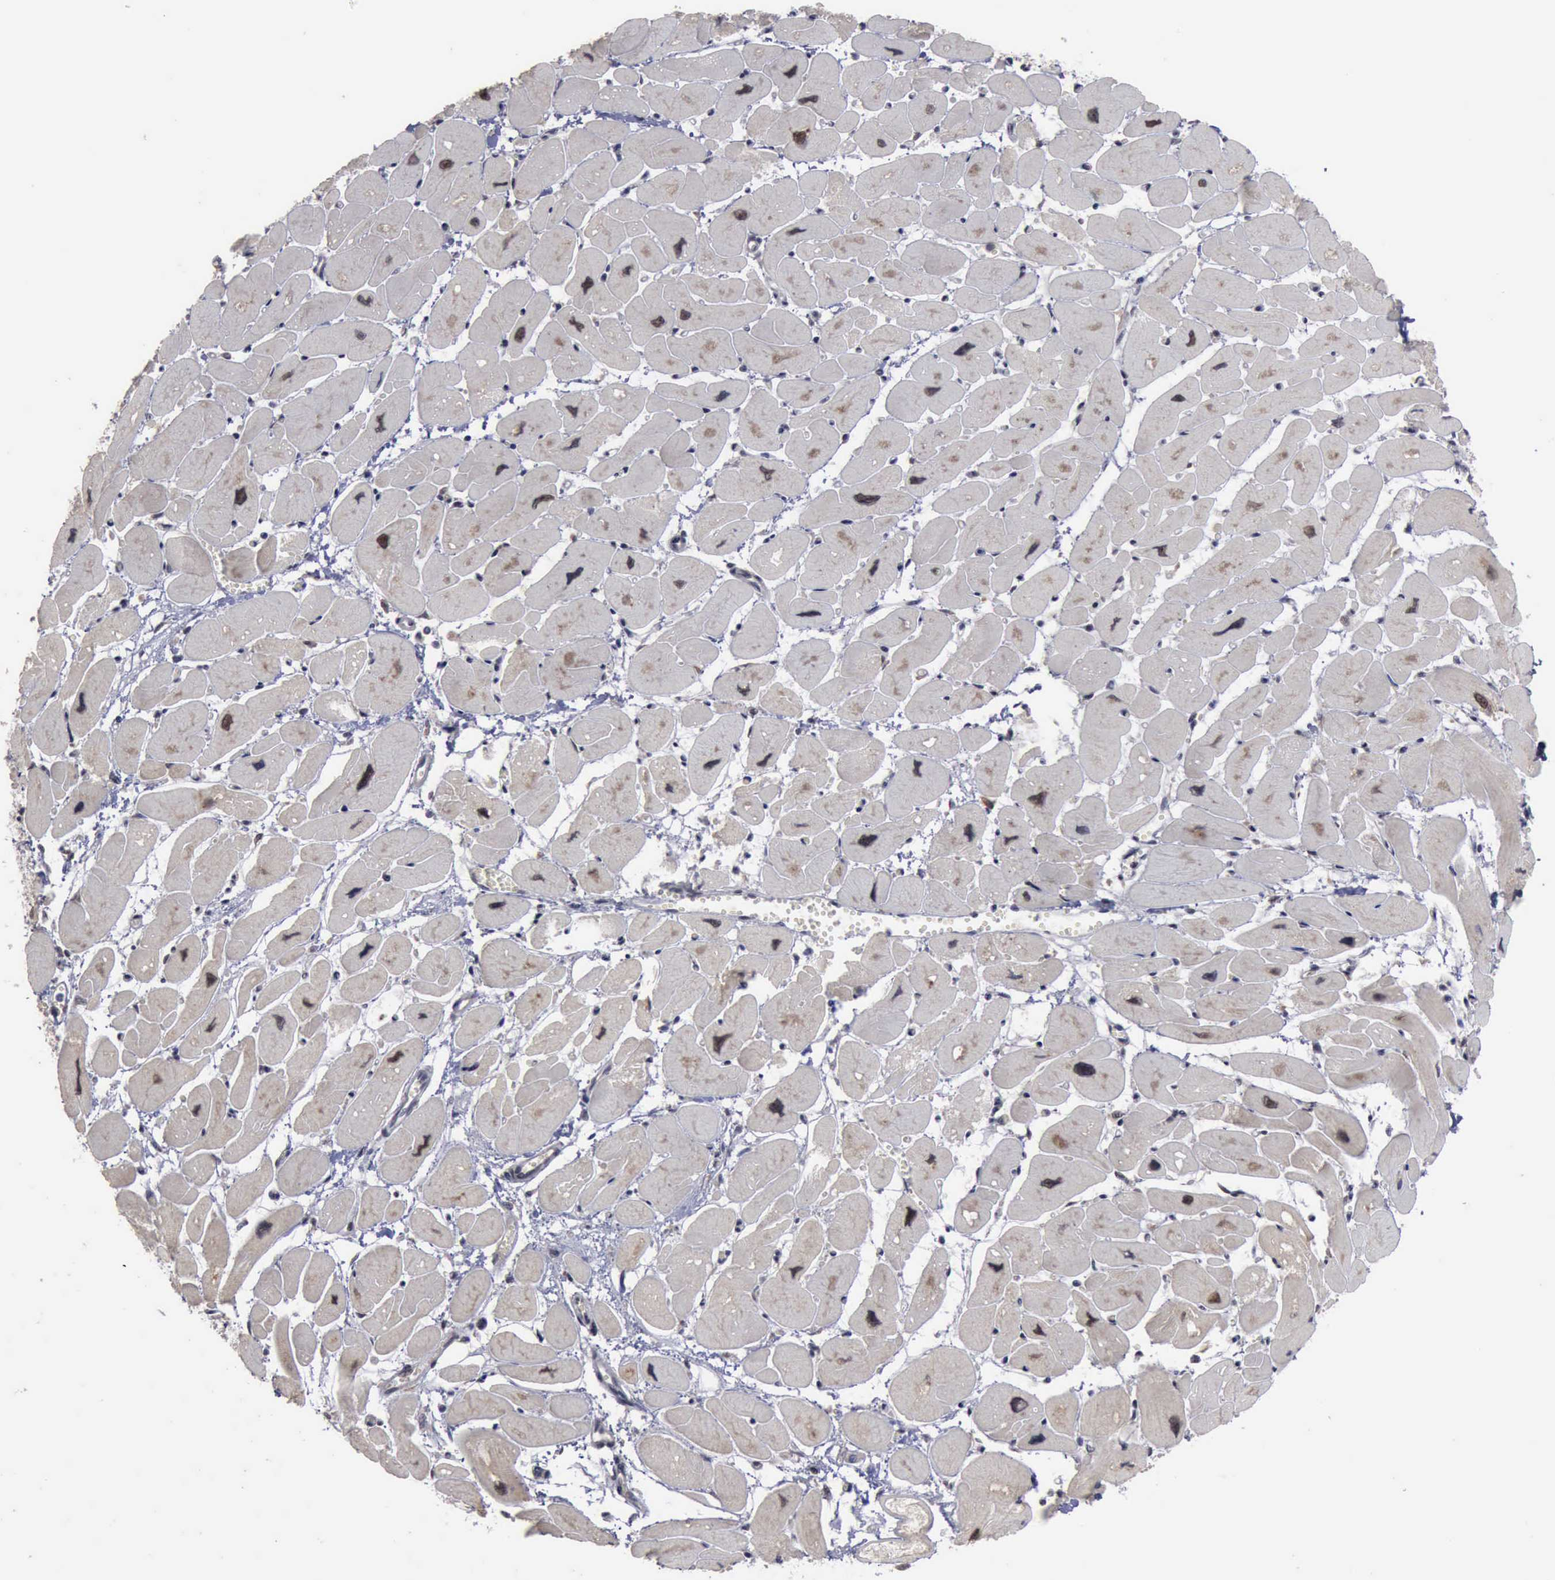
{"staining": {"intensity": "strong", "quantity": ">75%", "location": "nuclear"}, "tissue": "heart muscle", "cell_type": "Cardiomyocytes", "image_type": "normal", "snomed": [{"axis": "morphology", "description": "Normal tissue, NOS"}, {"axis": "topography", "description": "Heart"}], "caption": "This image shows IHC staining of normal heart muscle, with high strong nuclear expression in about >75% of cardiomyocytes.", "gene": "RTCB", "patient": {"sex": "female", "age": 54}}